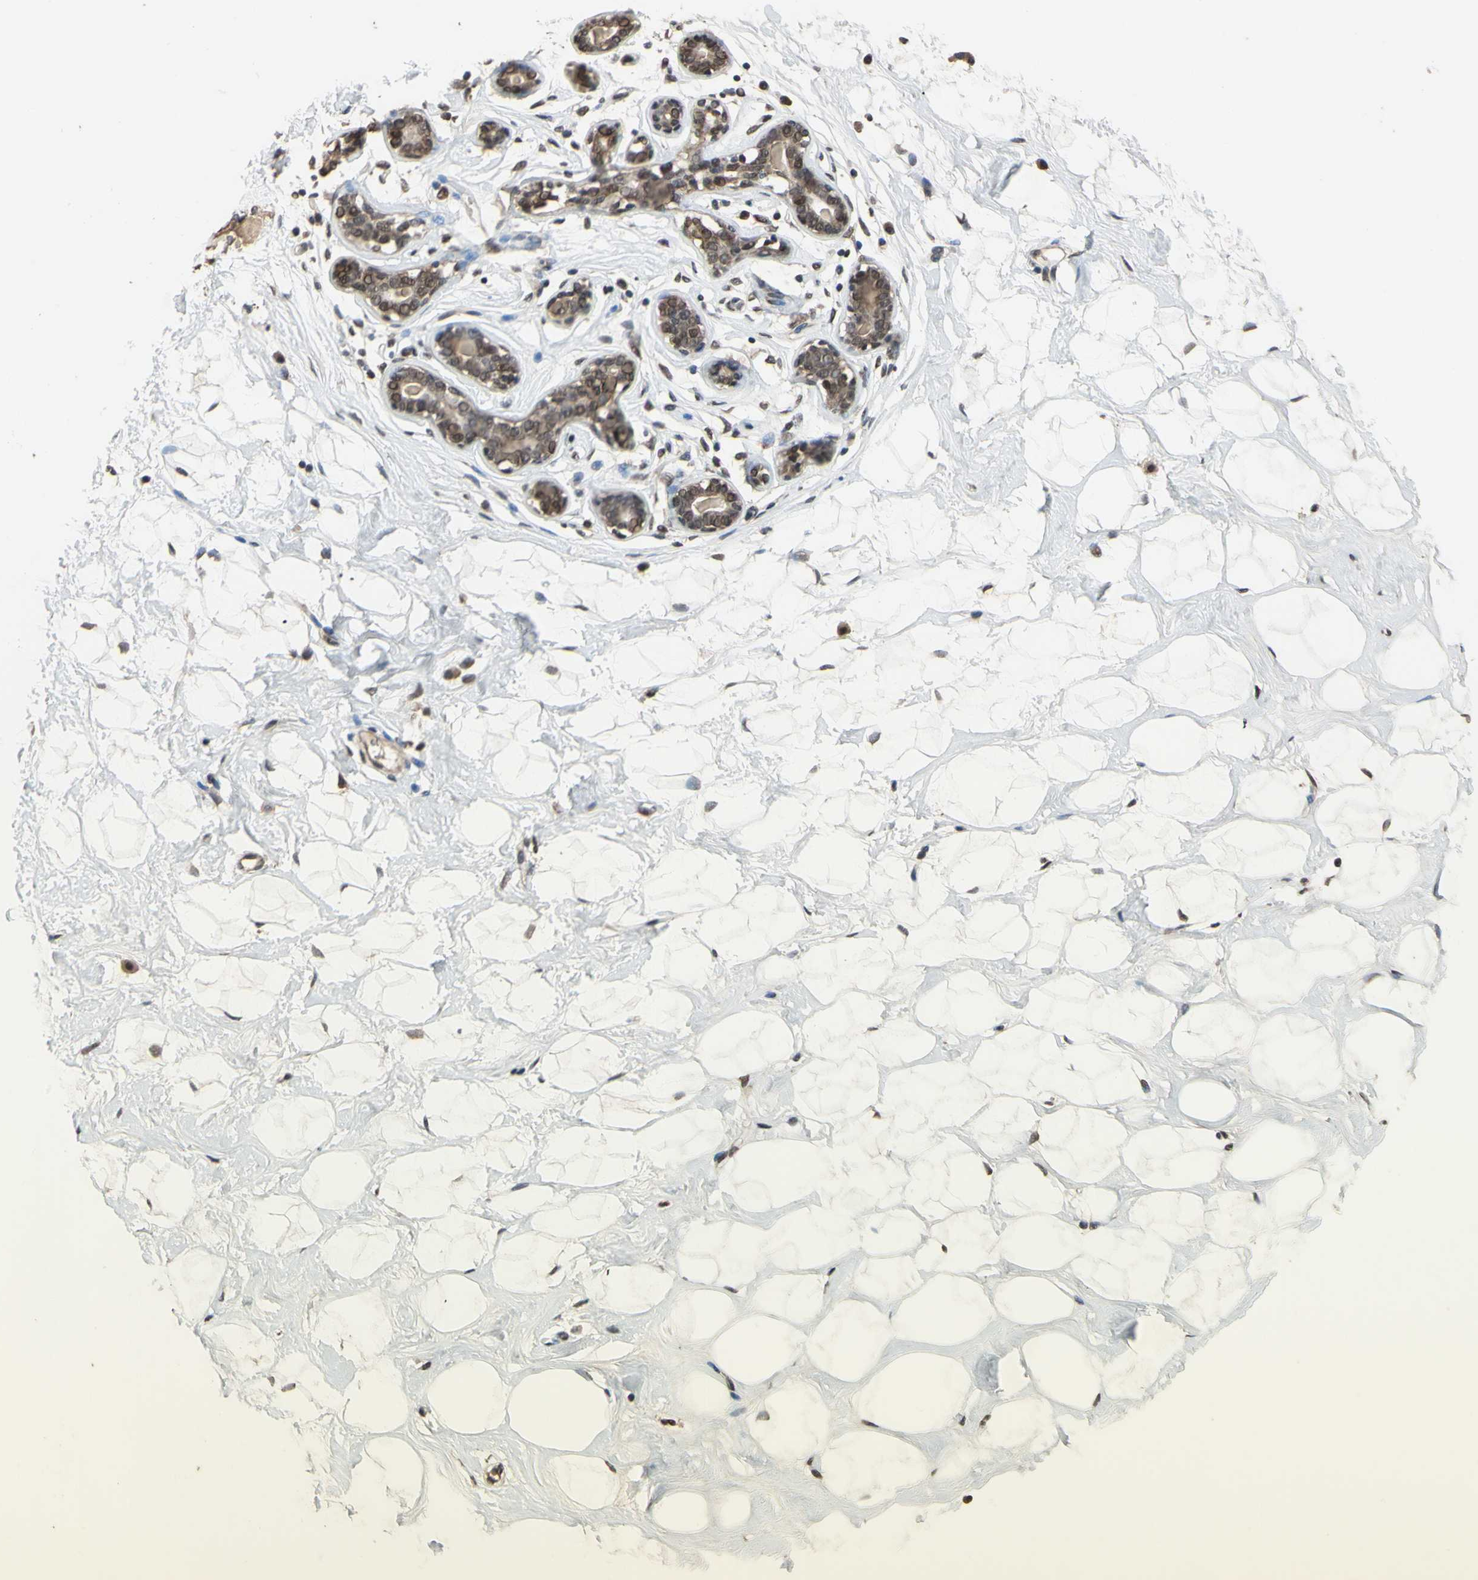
{"staining": {"intensity": "weak", "quantity": "25%-75%", "location": "nuclear"}, "tissue": "breast", "cell_type": "Adipocytes", "image_type": "normal", "snomed": [{"axis": "morphology", "description": "Normal tissue, NOS"}, {"axis": "topography", "description": "Breast"}], "caption": "Protein staining by IHC exhibits weak nuclear staining in approximately 25%-75% of adipocytes in benign breast.", "gene": "ZNF174", "patient": {"sex": "female", "age": 23}}